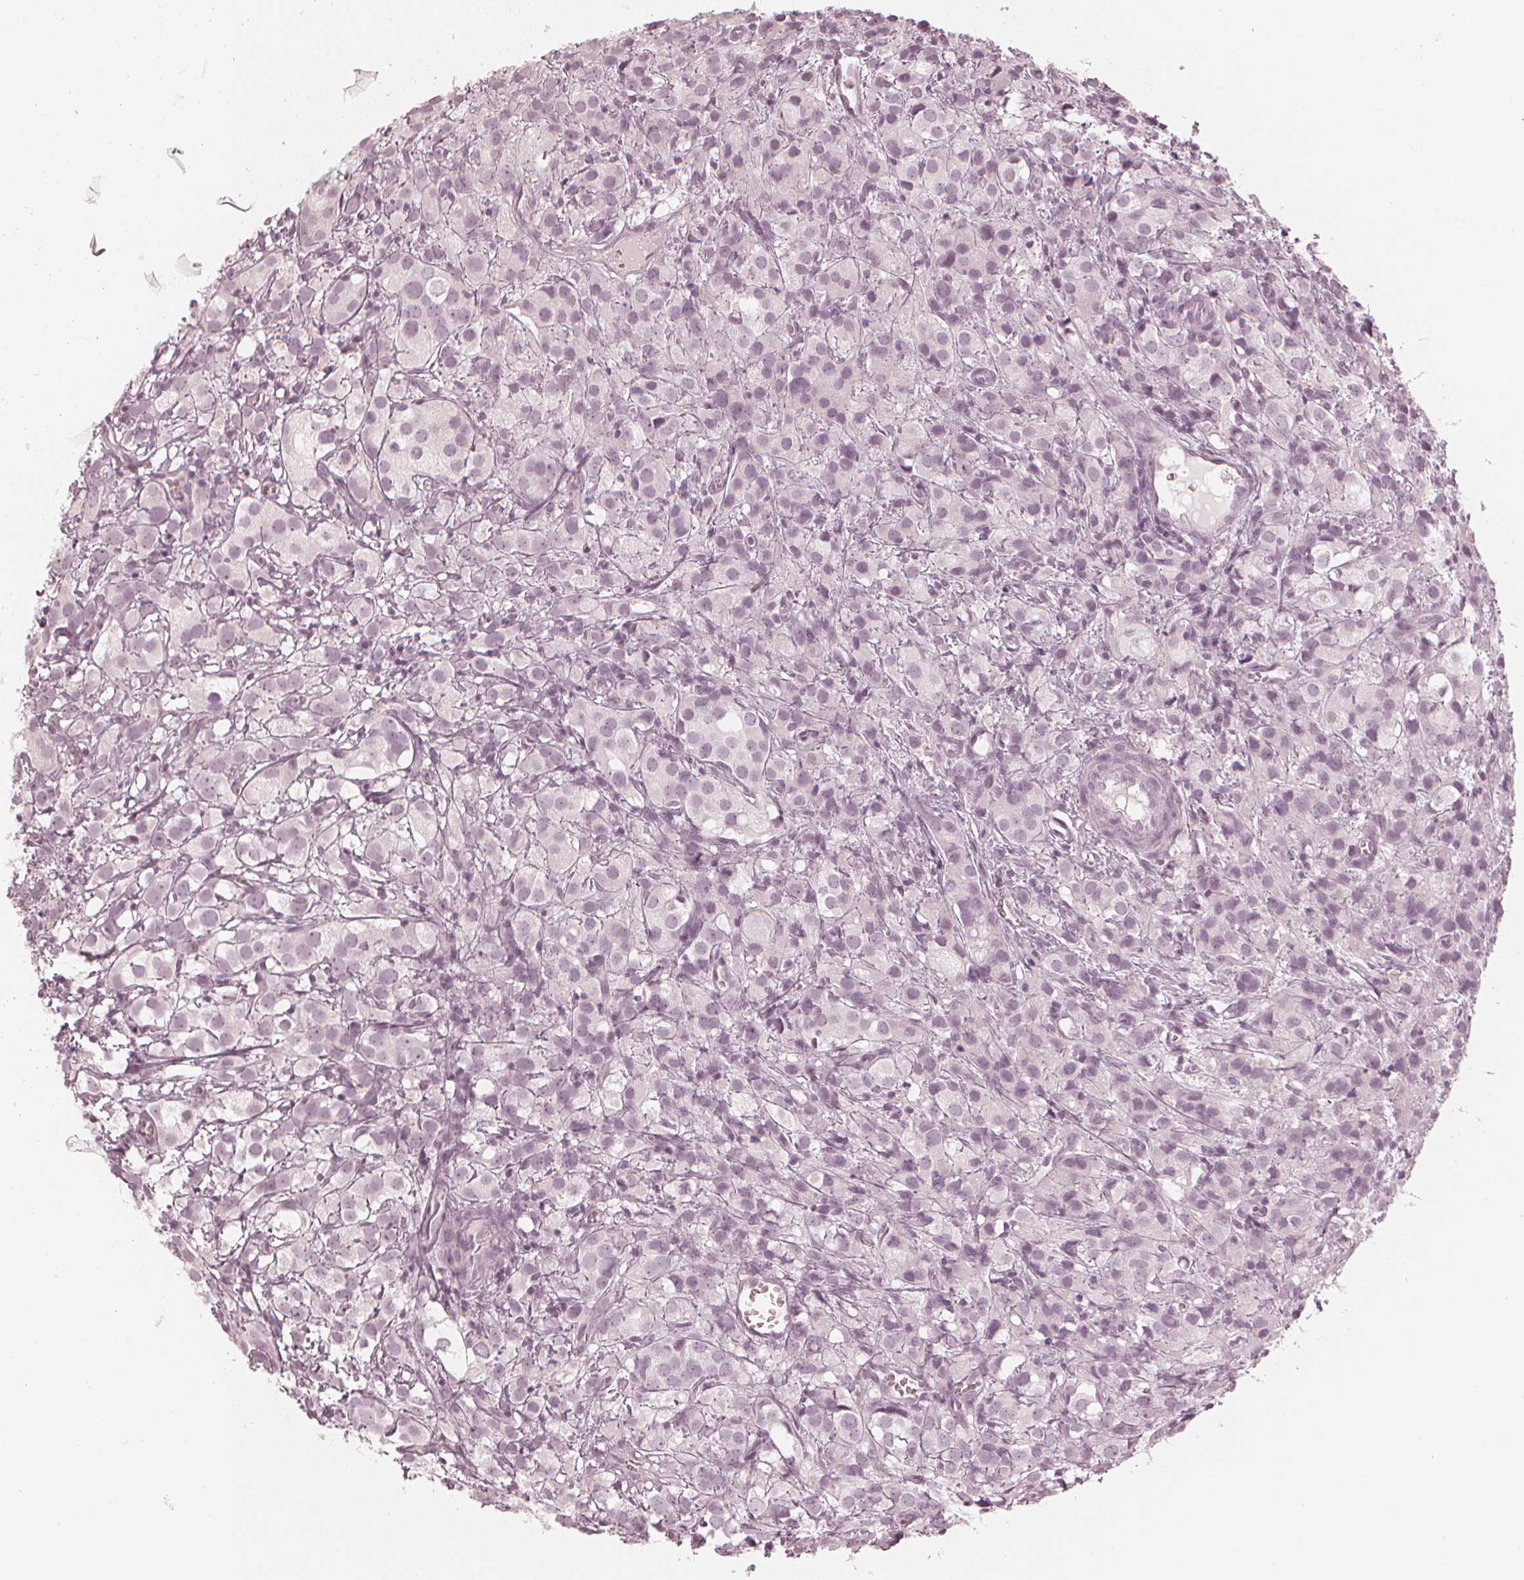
{"staining": {"intensity": "negative", "quantity": "none", "location": "none"}, "tissue": "prostate cancer", "cell_type": "Tumor cells", "image_type": "cancer", "snomed": [{"axis": "morphology", "description": "Adenocarcinoma, High grade"}, {"axis": "topography", "description": "Prostate"}], "caption": "Immunohistochemistry photomicrograph of neoplastic tissue: prostate cancer (adenocarcinoma (high-grade)) stained with DAB (3,3'-diaminobenzidine) exhibits no significant protein positivity in tumor cells.", "gene": "PAEP", "patient": {"sex": "male", "age": 86}}